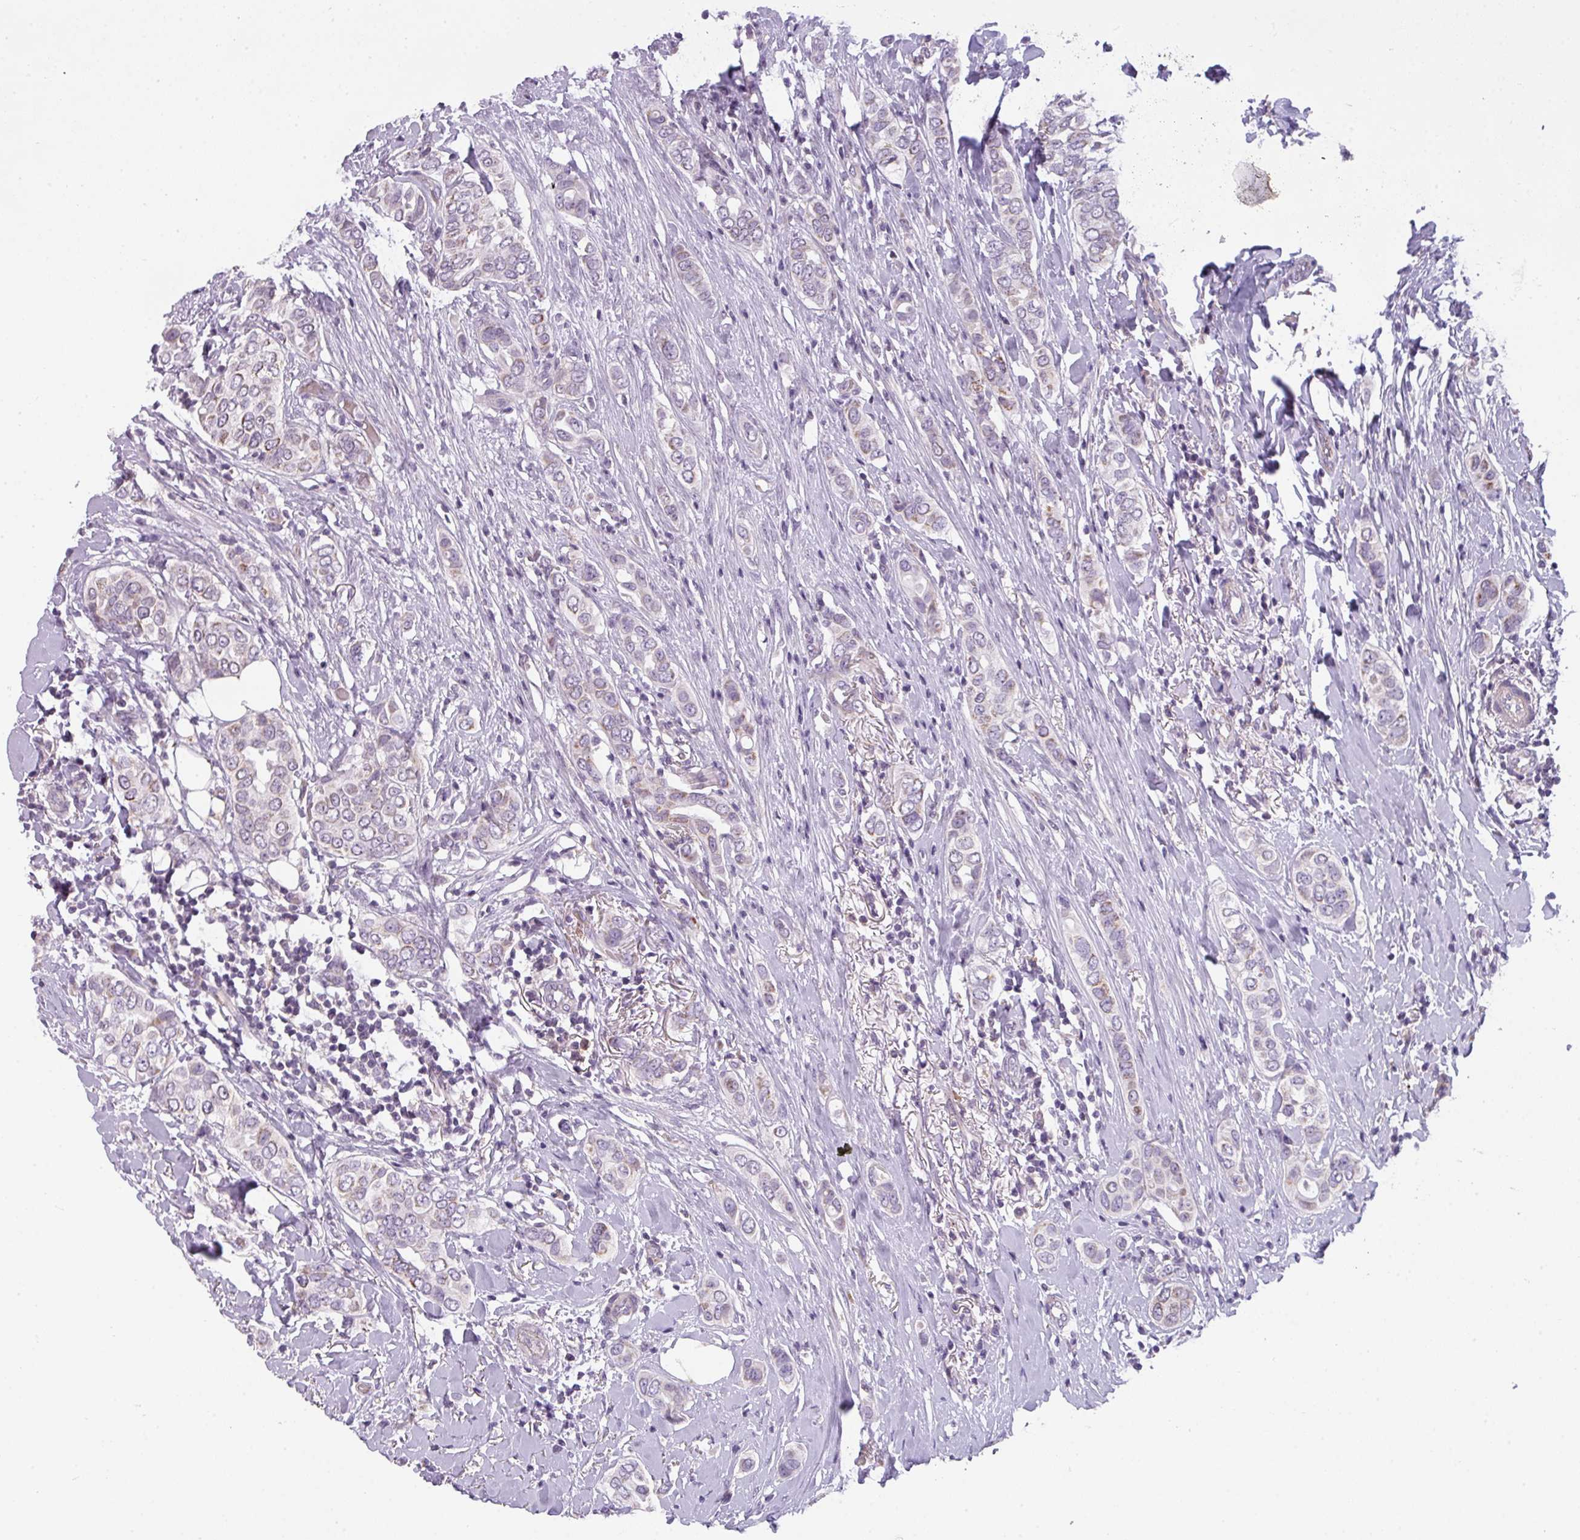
{"staining": {"intensity": "weak", "quantity": "<25%", "location": "cytoplasmic/membranous"}, "tissue": "breast cancer", "cell_type": "Tumor cells", "image_type": "cancer", "snomed": [{"axis": "morphology", "description": "Lobular carcinoma"}, {"axis": "topography", "description": "Breast"}], "caption": "An immunohistochemistry (IHC) image of breast cancer is shown. There is no staining in tumor cells of breast cancer.", "gene": "C2orf68", "patient": {"sex": "female", "age": 51}}